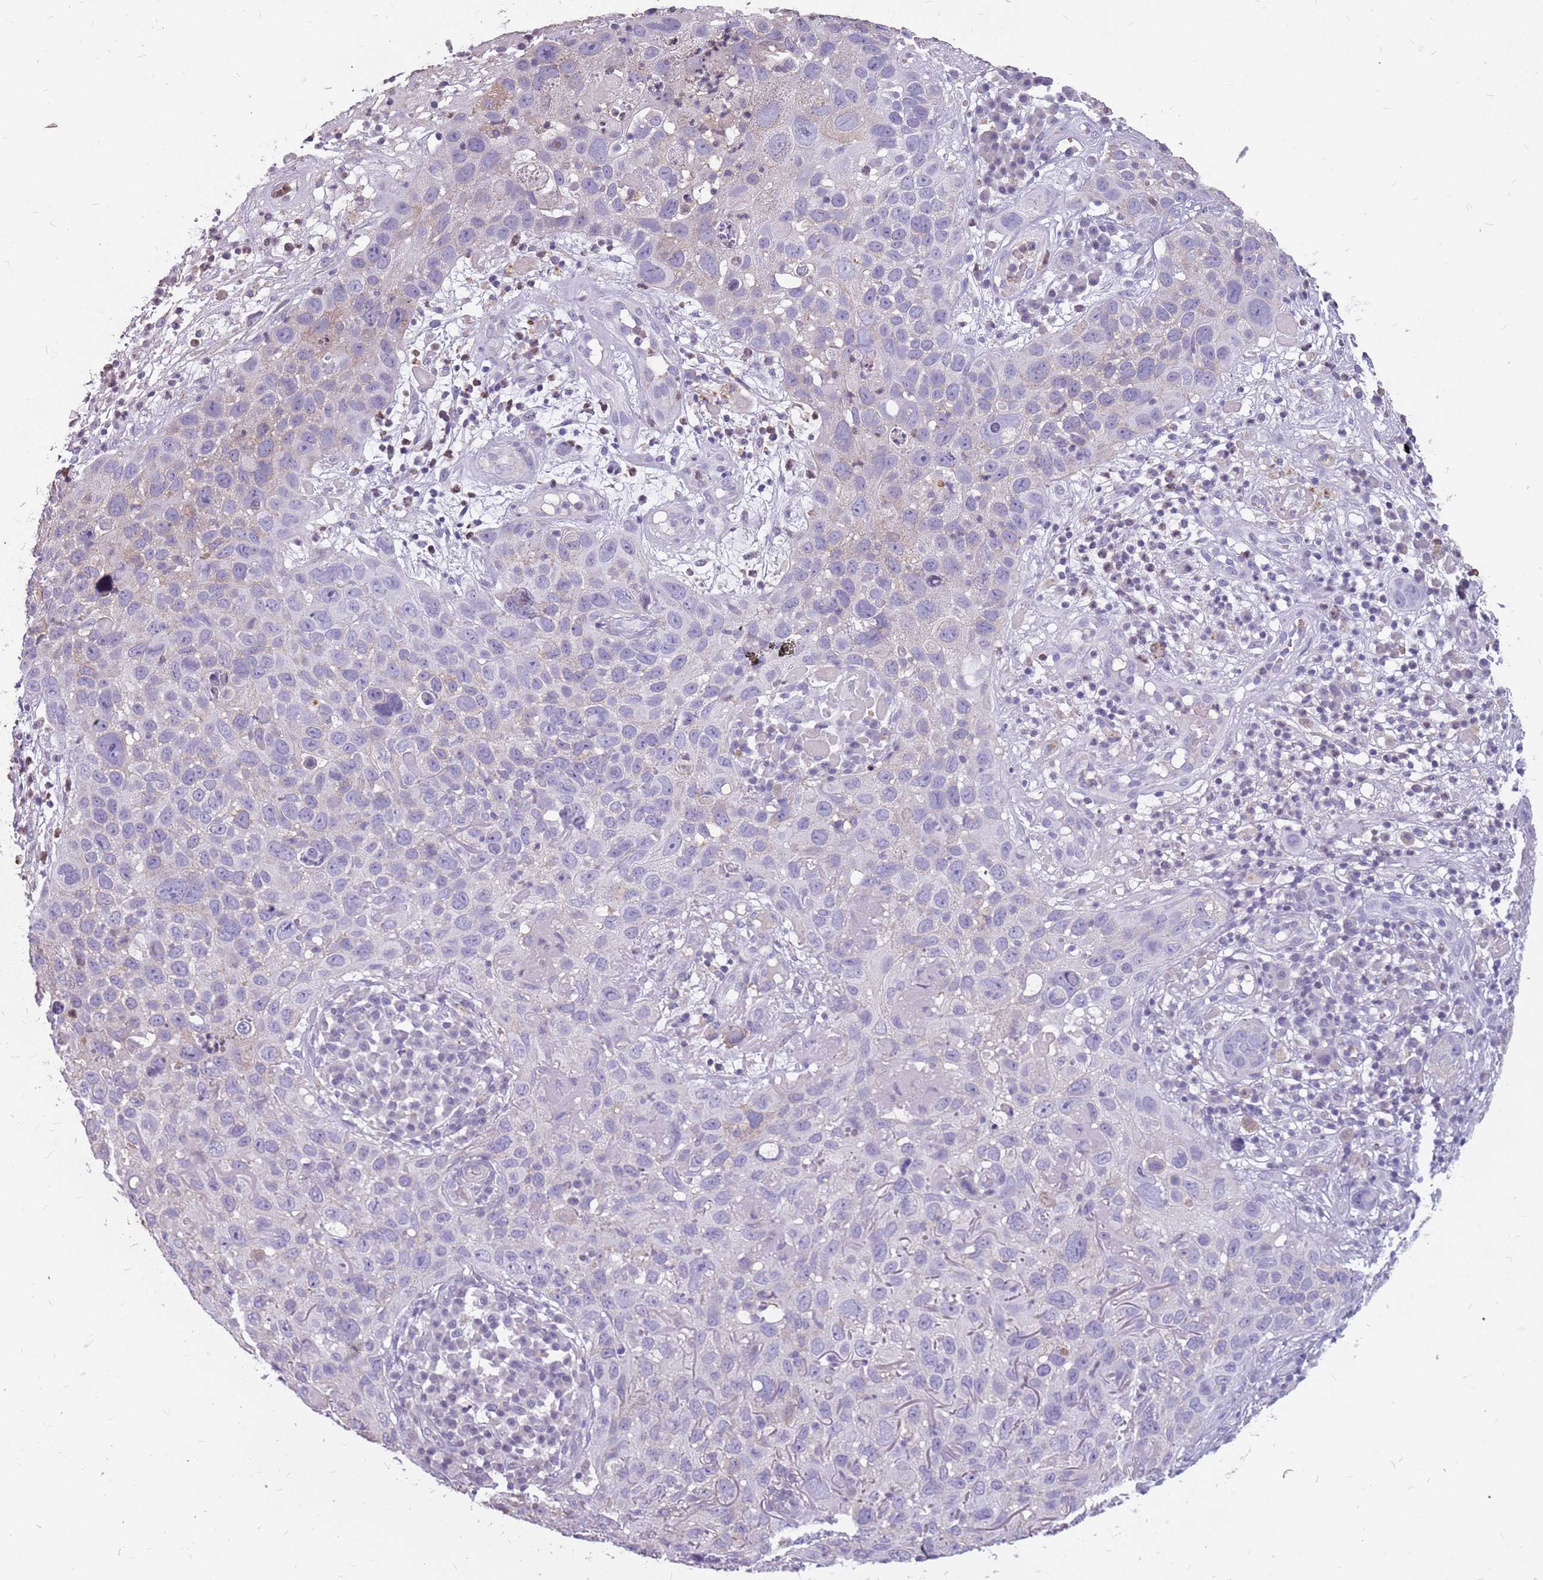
{"staining": {"intensity": "negative", "quantity": "none", "location": "none"}, "tissue": "skin cancer", "cell_type": "Tumor cells", "image_type": "cancer", "snomed": [{"axis": "morphology", "description": "Squamous cell carcinoma in situ, NOS"}, {"axis": "morphology", "description": "Squamous cell carcinoma, NOS"}, {"axis": "topography", "description": "Skin"}], "caption": "This is a photomicrograph of immunohistochemistry staining of skin squamous cell carcinoma in situ, which shows no staining in tumor cells.", "gene": "NEK6", "patient": {"sex": "male", "age": 93}}